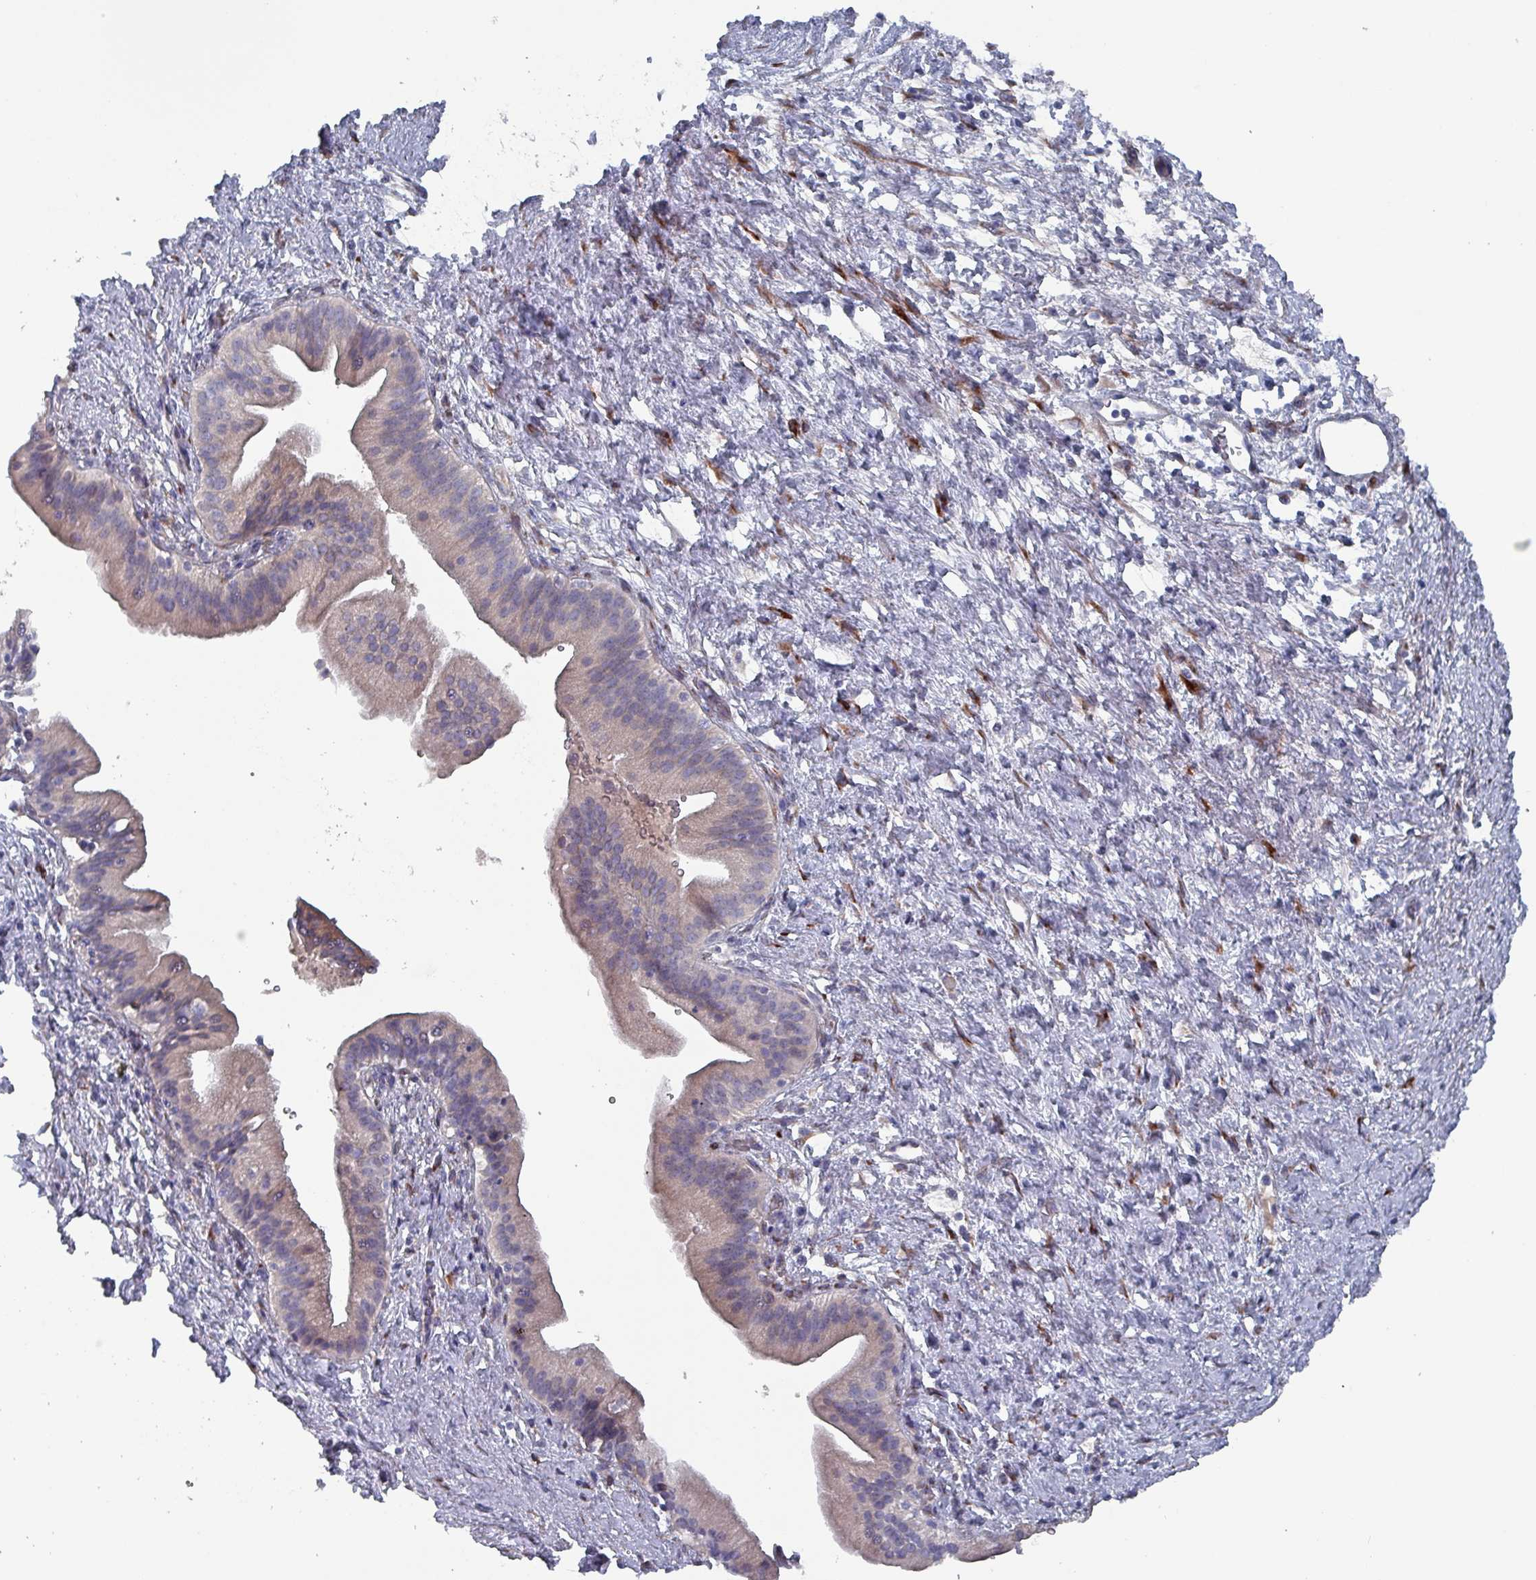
{"staining": {"intensity": "weak", "quantity": "25%-75%", "location": "cytoplasmic/membranous"}, "tissue": "pancreatic cancer", "cell_type": "Tumor cells", "image_type": "cancer", "snomed": [{"axis": "morphology", "description": "Adenocarcinoma, NOS"}, {"axis": "topography", "description": "Pancreas"}], "caption": "Immunohistochemistry (IHC) (DAB) staining of pancreatic cancer demonstrates weak cytoplasmic/membranous protein positivity in approximately 25%-75% of tumor cells.", "gene": "DRD5", "patient": {"sex": "male", "age": 68}}